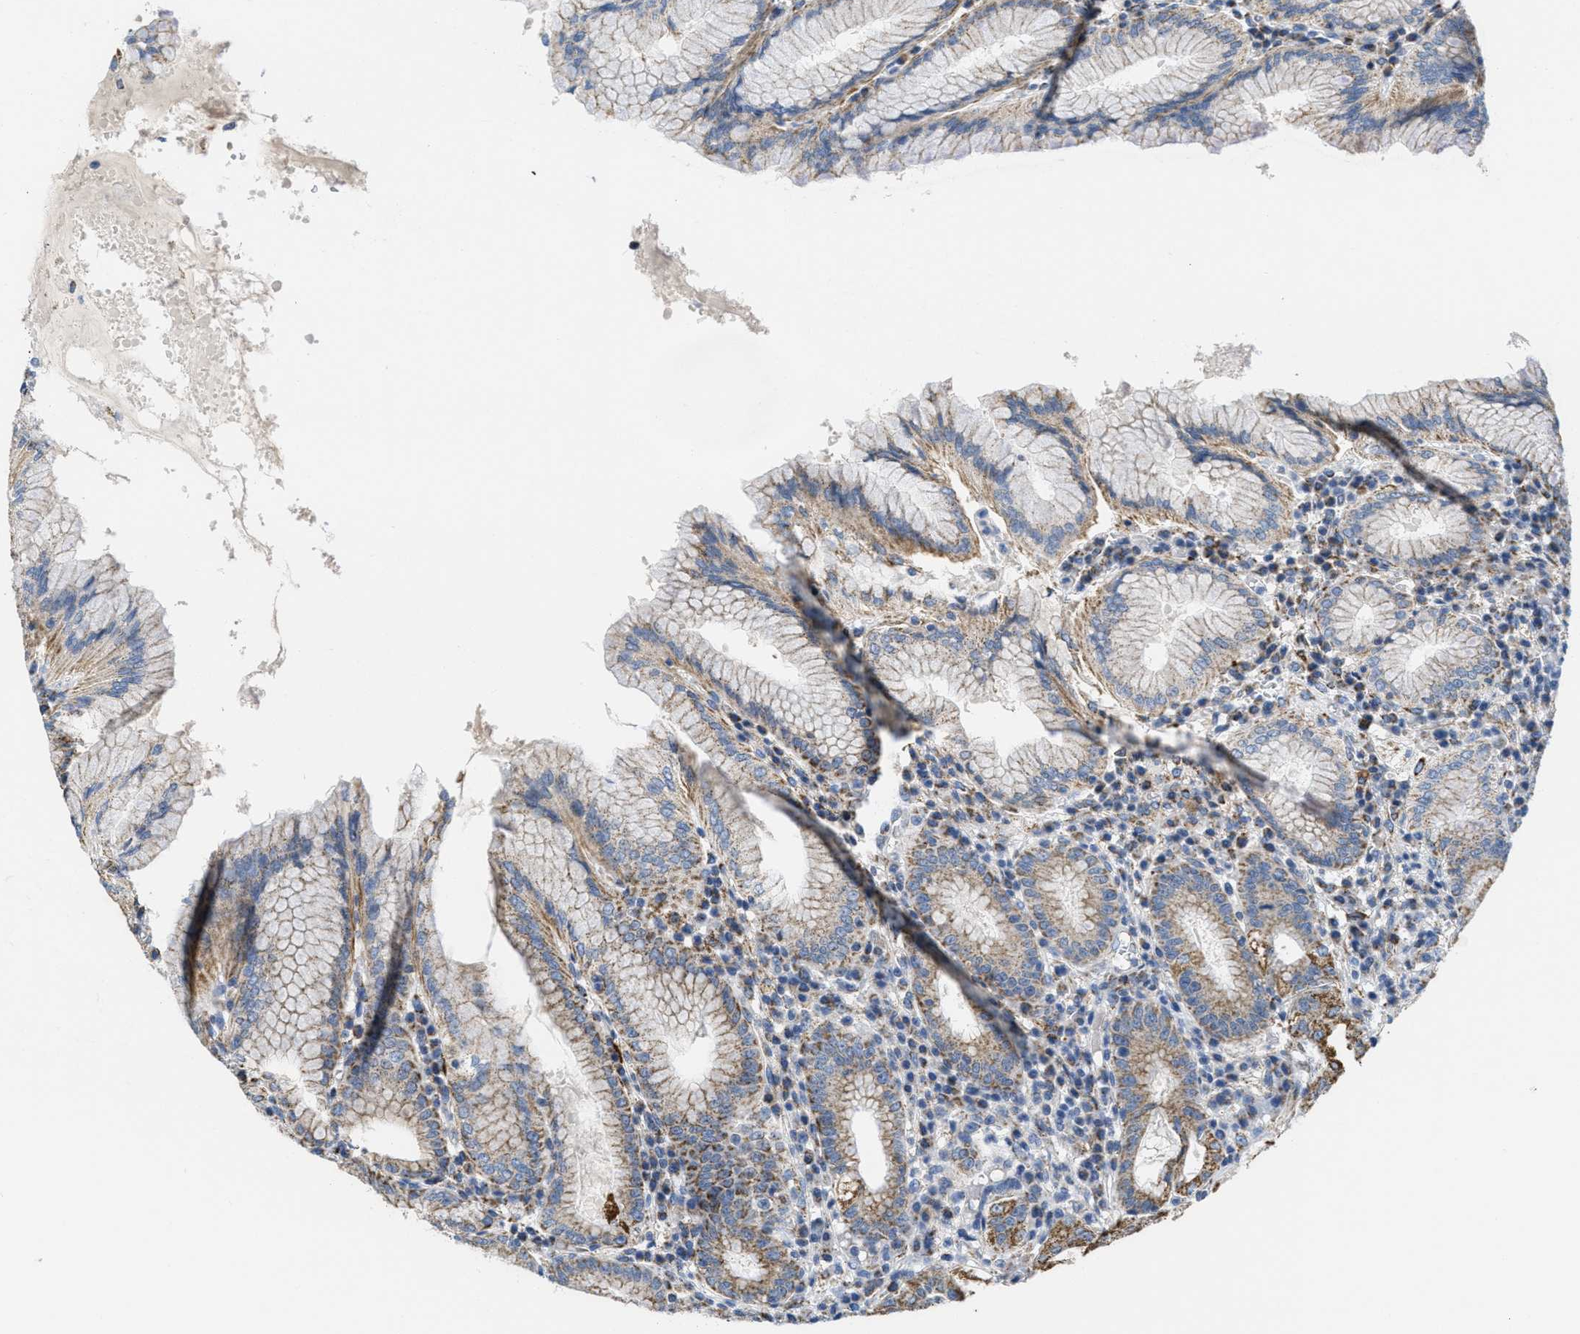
{"staining": {"intensity": "moderate", "quantity": "25%-75%", "location": "cytoplasmic/membranous"}, "tissue": "stomach", "cell_type": "Glandular cells", "image_type": "normal", "snomed": [{"axis": "morphology", "description": "Normal tissue, NOS"}, {"axis": "topography", "description": "Stomach"}, {"axis": "topography", "description": "Stomach, lower"}], "caption": "Moderate cytoplasmic/membranous expression for a protein is appreciated in about 25%-75% of glandular cells of unremarkable stomach using immunohistochemistry (IHC).", "gene": "KCNJ5", "patient": {"sex": "female", "age": 56}}